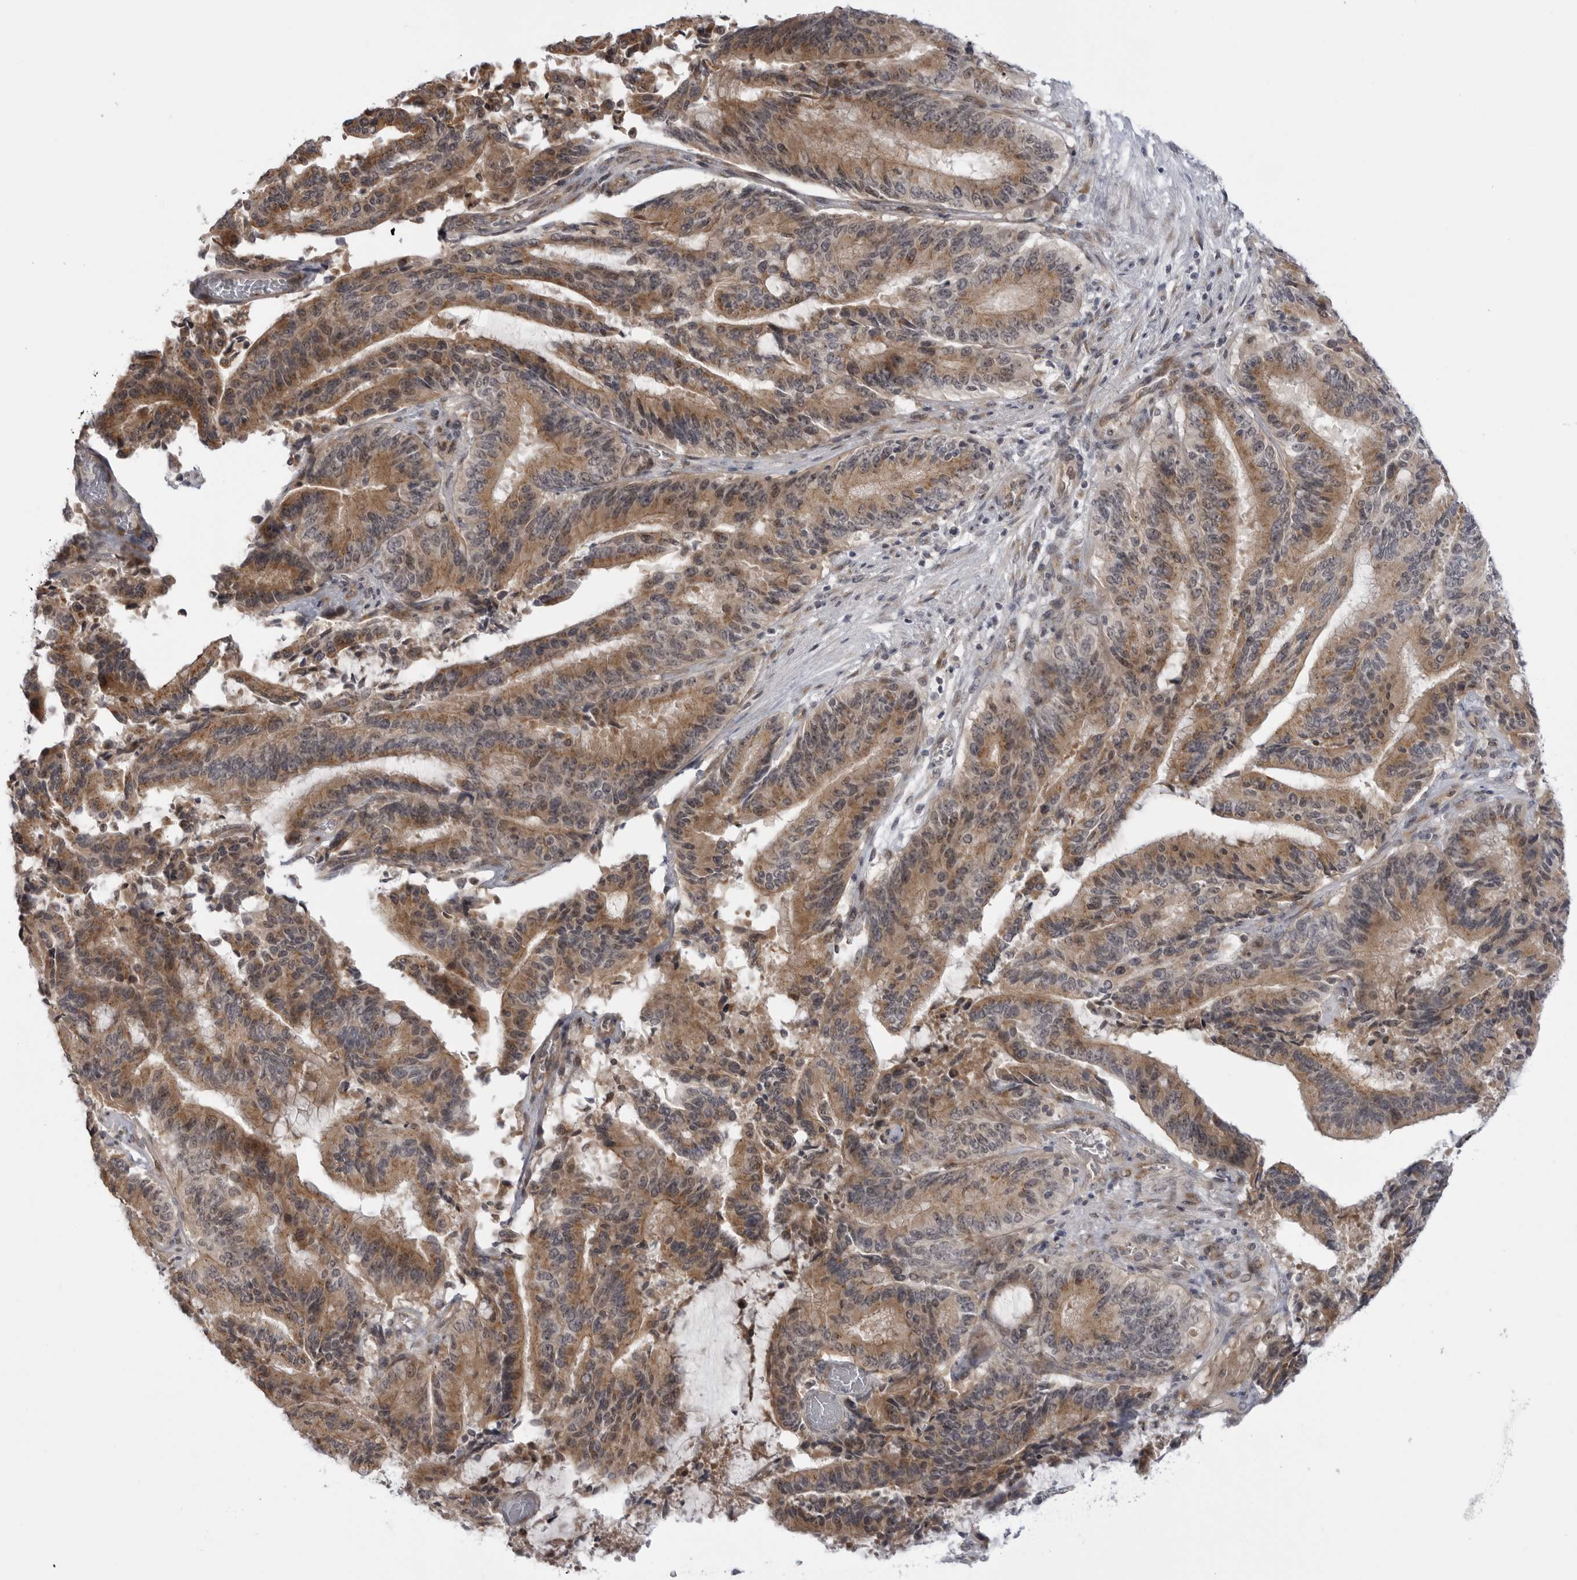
{"staining": {"intensity": "moderate", "quantity": ">75%", "location": "cytoplasmic/membranous,nuclear"}, "tissue": "liver cancer", "cell_type": "Tumor cells", "image_type": "cancer", "snomed": [{"axis": "morphology", "description": "Normal tissue, NOS"}, {"axis": "morphology", "description": "Cholangiocarcinoma"}, {"axis": "topography", "description": "Liver"}, {"axis": "topography", "description": "Peripheral nerve tissue"}], "caption": "Cholangiocarcinoma (liver) was stained to show a protein in brown. There is medium levels of moderate cytoplasmic/membranous and nuclear expression in about >75% of tumor cells. The protein is shown in brown color, while the nuclei are stained blue.", "gene": "LRRC45", "patient": {"sex": "female", "age": 73}}